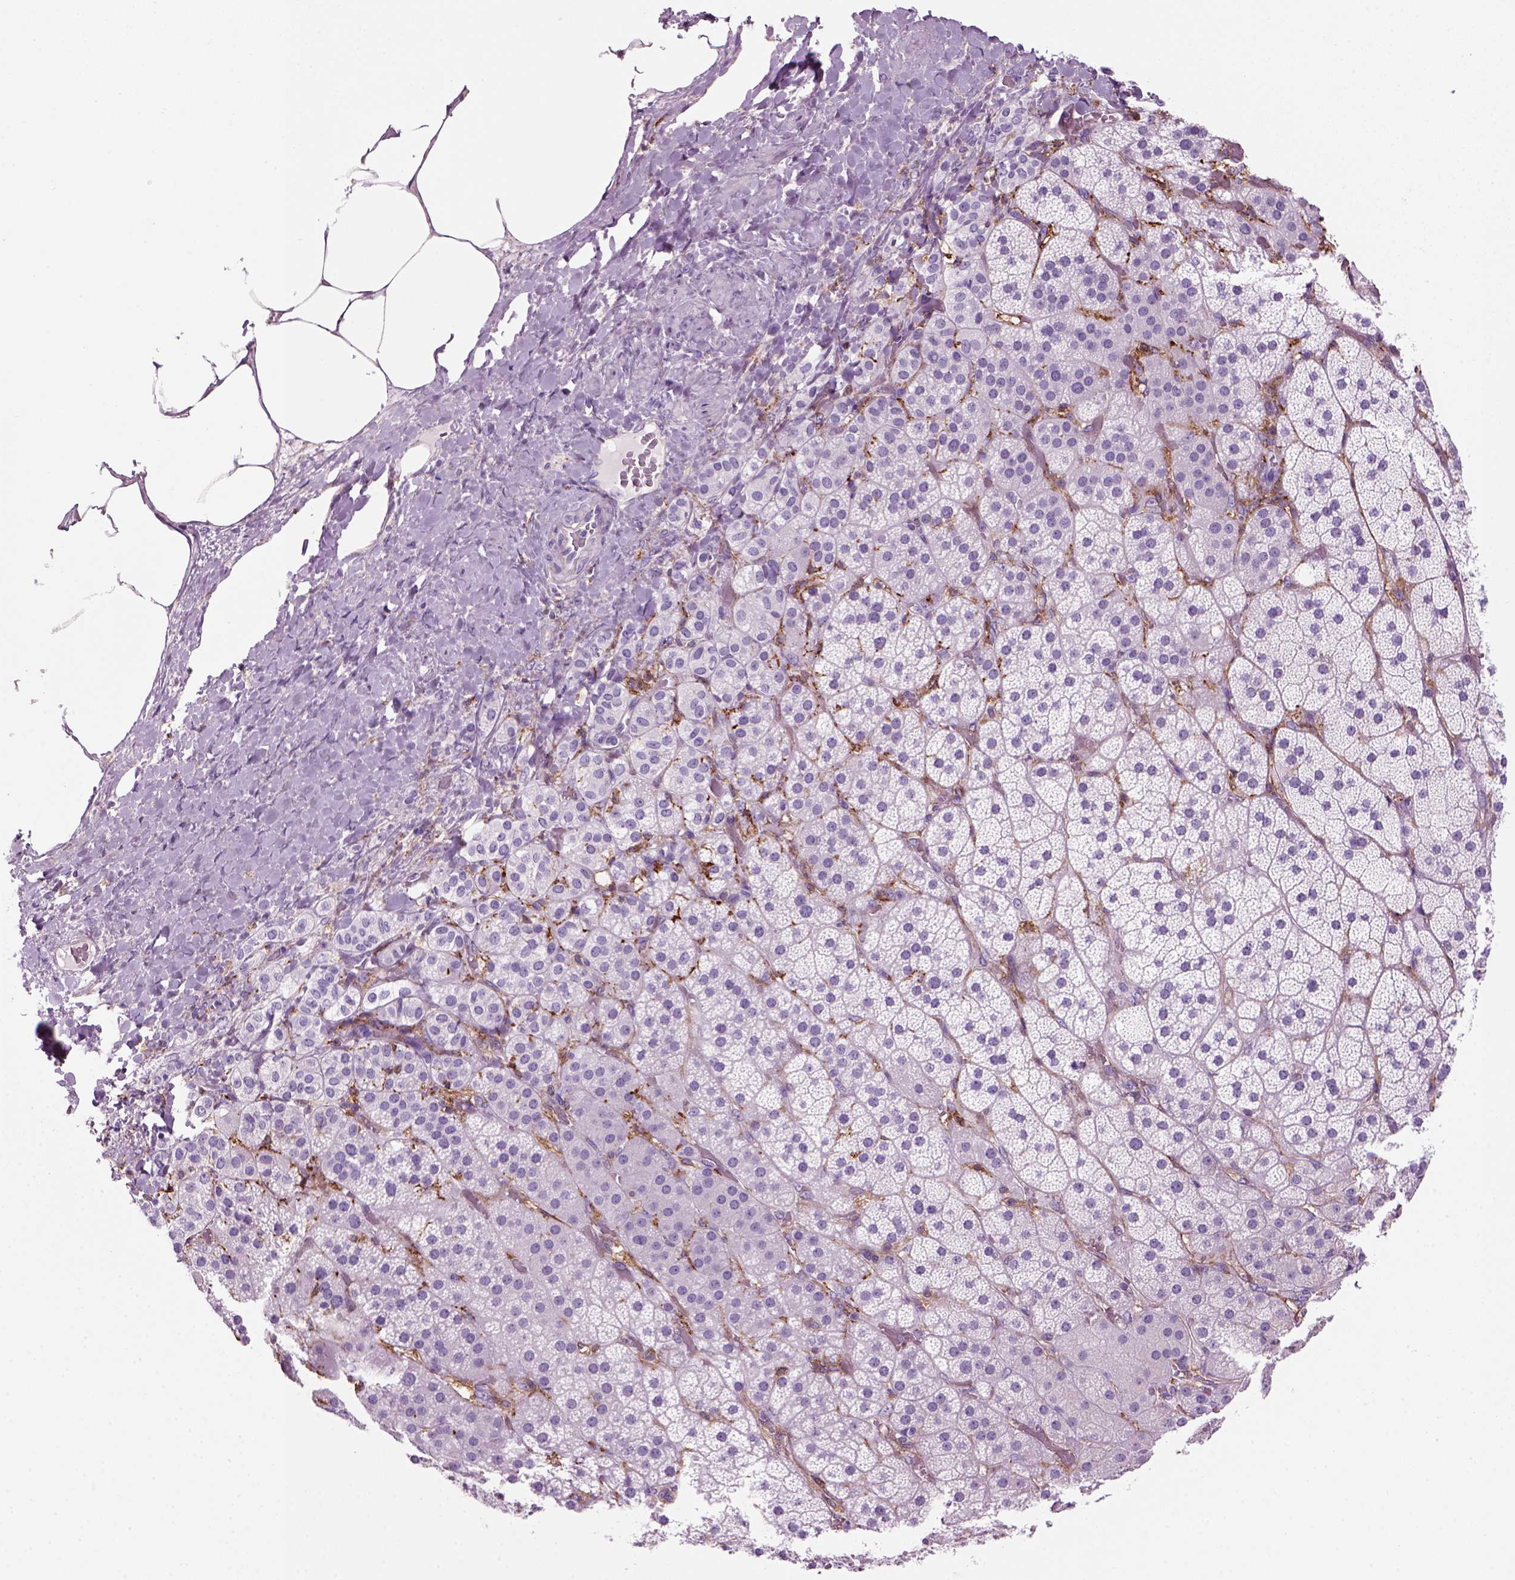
{"staining": {"intensity": "negative", "quantity": "none", "location": "none"}, "tissue": "adrenal gland", "cell_type": "Glandular cells", "image_type": "normal", "snomed": [{"axis": "morphology", "description": "Normal tissue, NOS"}, {"axis": "topography", "description": "Adrenal gland"}], "caption": "High magnification brightfield microscopy of benign adrenal gland stained with DAB (3,3'-diaminobenzidine) (brown) and counterstained with hematoxylin (blue): glandular cells show no significant staining. Brightfield microscopy of immunohistochemistry (IHC) stained with DAB (3,3'-diaminobenzidine) (brown) and hematoxylin (blue), captured at high magnification.", "gene": "MARCKS", "patient": {"sex": "male", "age": 57}}